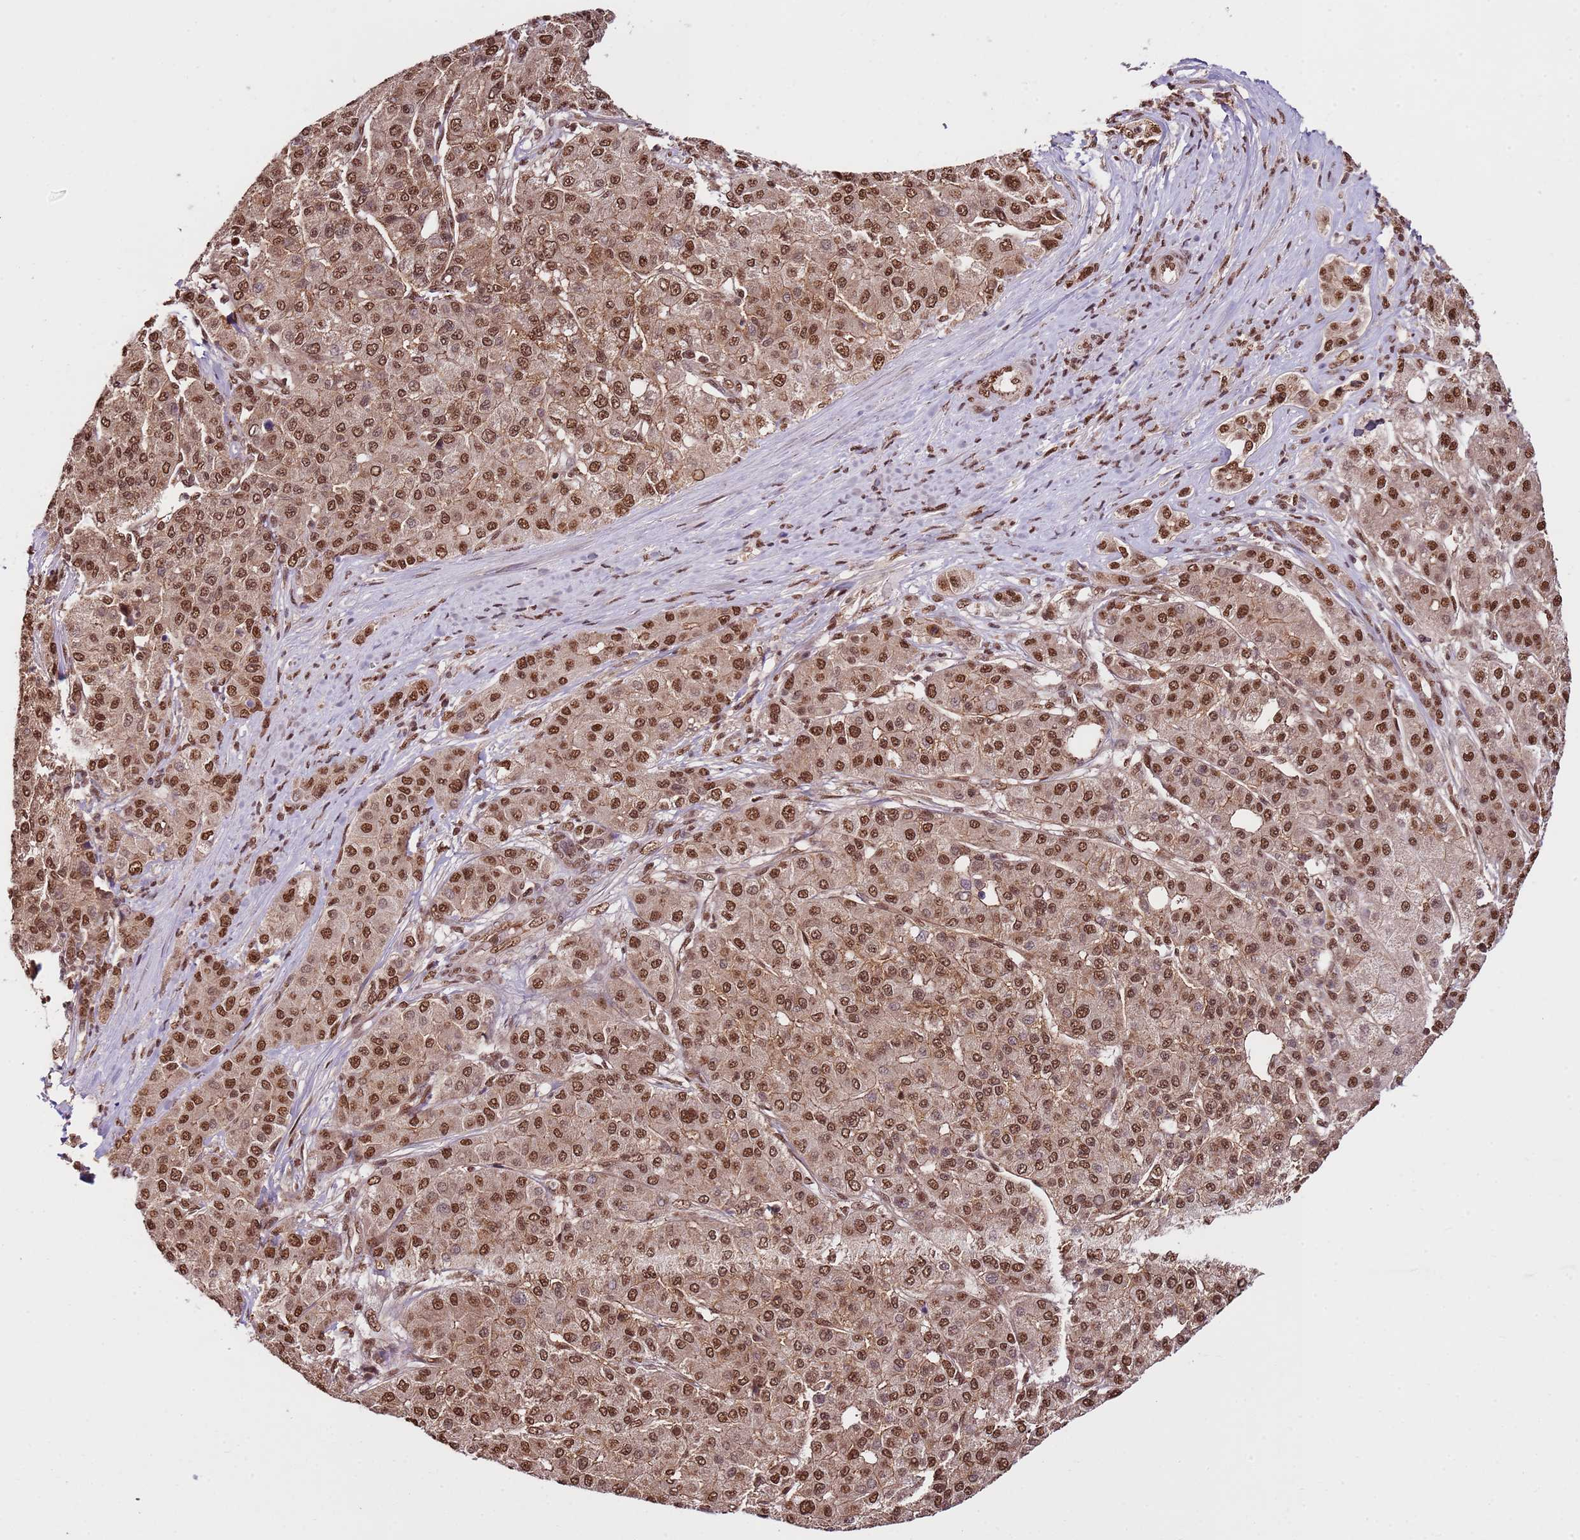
{"staining": {"intensity": "moderate", "quantity": ">75%", "location": "nuclear"}, "tissue": "liver cancer", "cell_type": "Tumor cells", "image_type": "cancer", "snomed": [{"axis": "morphology", "description": "Carcinoma, Hepatocellular, NOS"}, {"axis": "topography", "description": "Liver"}], "caption": "An immunohistochemistry (IHC) micrograph of tumor tissue is shown. Protein staining in brown labels moderate nuclear positivity in hepatocellular carcinoma (liver) within tumor cells. (DAB = brown stain, brightfield microscopy at high magnification).", "gene": "ZBTB12", "patient": {"sex": "male", "age": 65}}